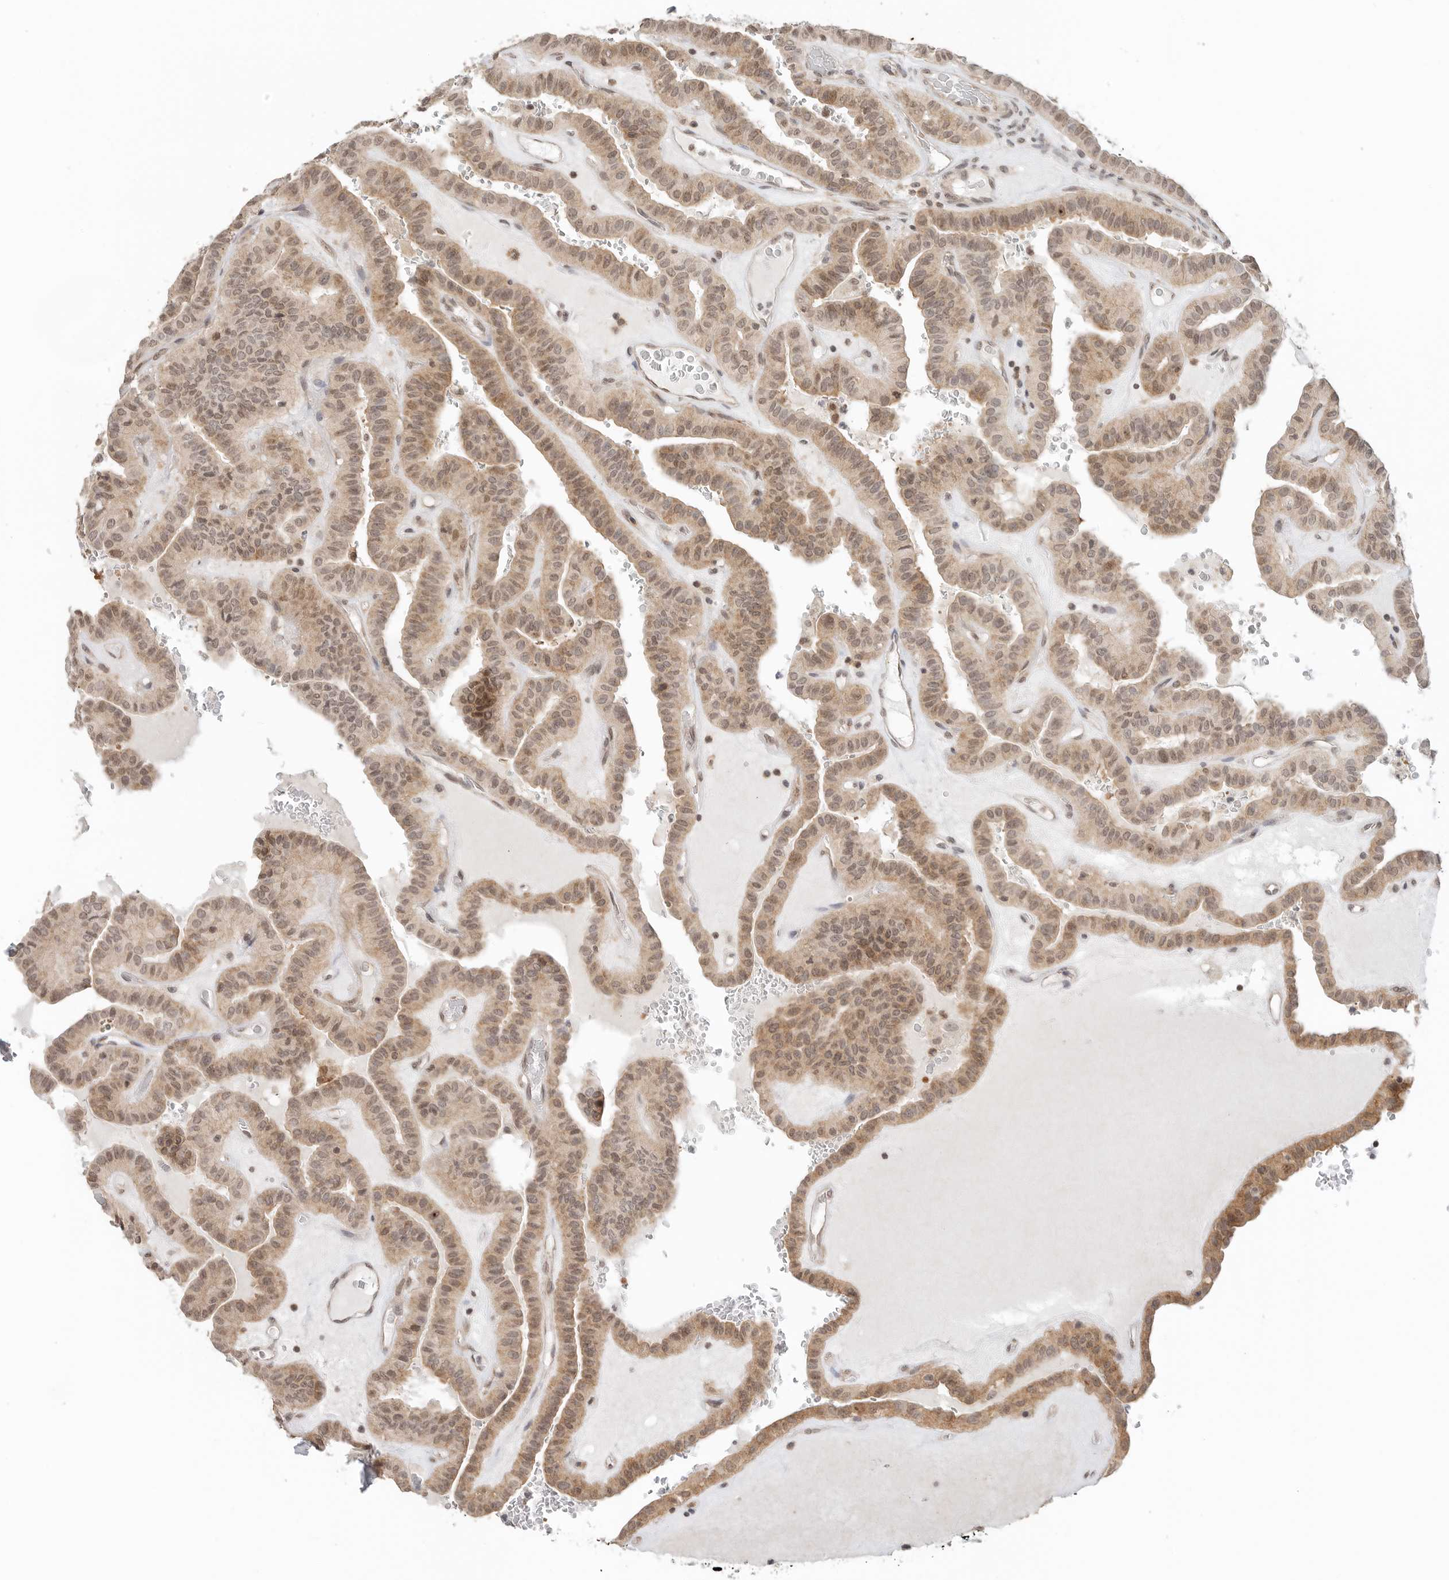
{"staining": {"intensity": "moderate", "quantity": ">75%", "location": "cytoplasmic/membranous,nuclear"}, "tissue": "thyroid cancer", "cell_type": "Tumor cells", "image_type": "cancer", "snomed": [{"axis": "morphology", "description": "Papillary adenocarcinoma, NOS"}, {"axis": "topography", "description": "Thyroid gland"}], "caption": "A photomicrograph of human thyroid cancer stained for a protein exhibits moderate cytoplasmic/membranous and nuclear brown staining in tumor cells. The staining was performed using DAB, with brown indicating positive protein expression. Nuclei are stained blue with hematoxylin.", "gene": "METAP1", "patient": {"sex": "male", "age": 77}}